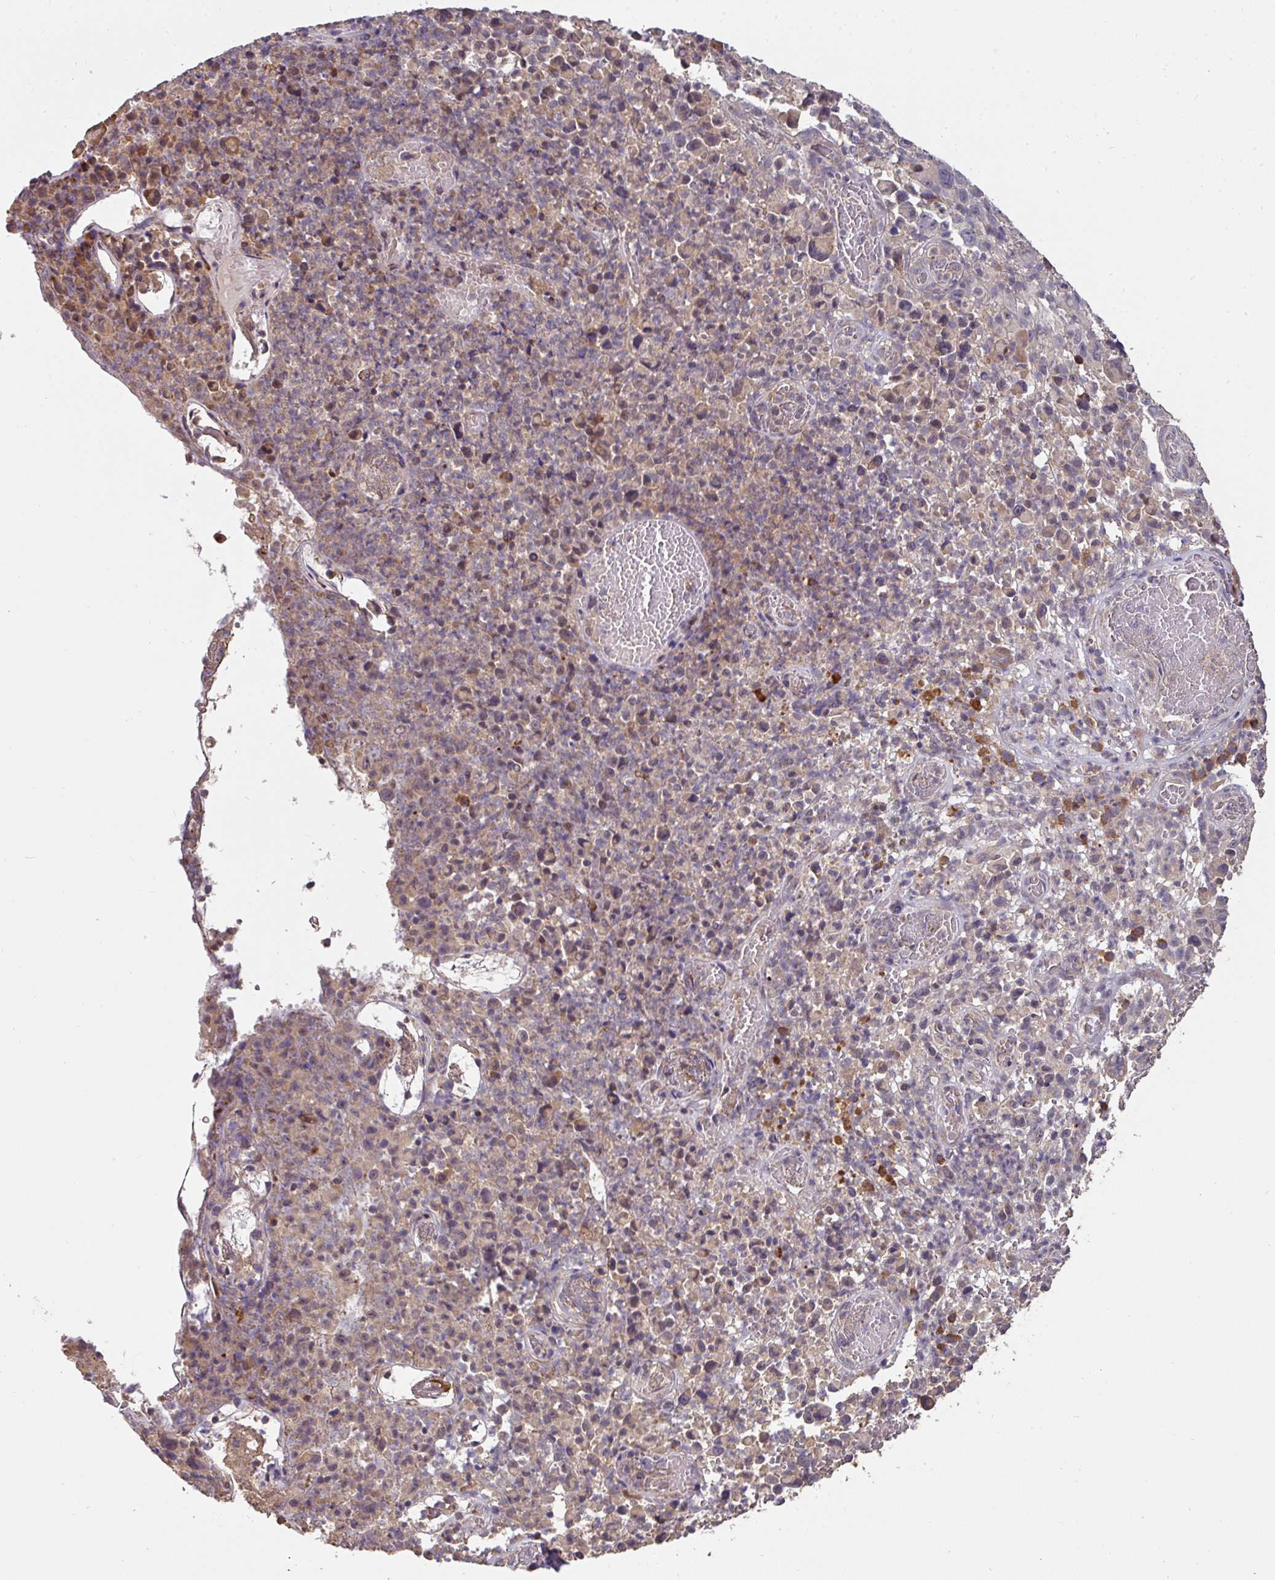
{"staining": {"intensity": "weak", "quantity": "<25%", "location": "cytoplasmic/membranous"}, "tissue": "melanoma", "cell_type": "Tumor cells", "image_type": "cancer", "snomed": [{"axis": "morphology", "description": "Malignant melanoma, NOS"}, {"axis": "topography", "description": "Skin"}], "caption": "The immunohistochemistry (IHC) image has no significant expression in tumor cells of melanoma tissue.", "gene": "ACVR2B", "patient": {"sex": "female", "age": 82}}